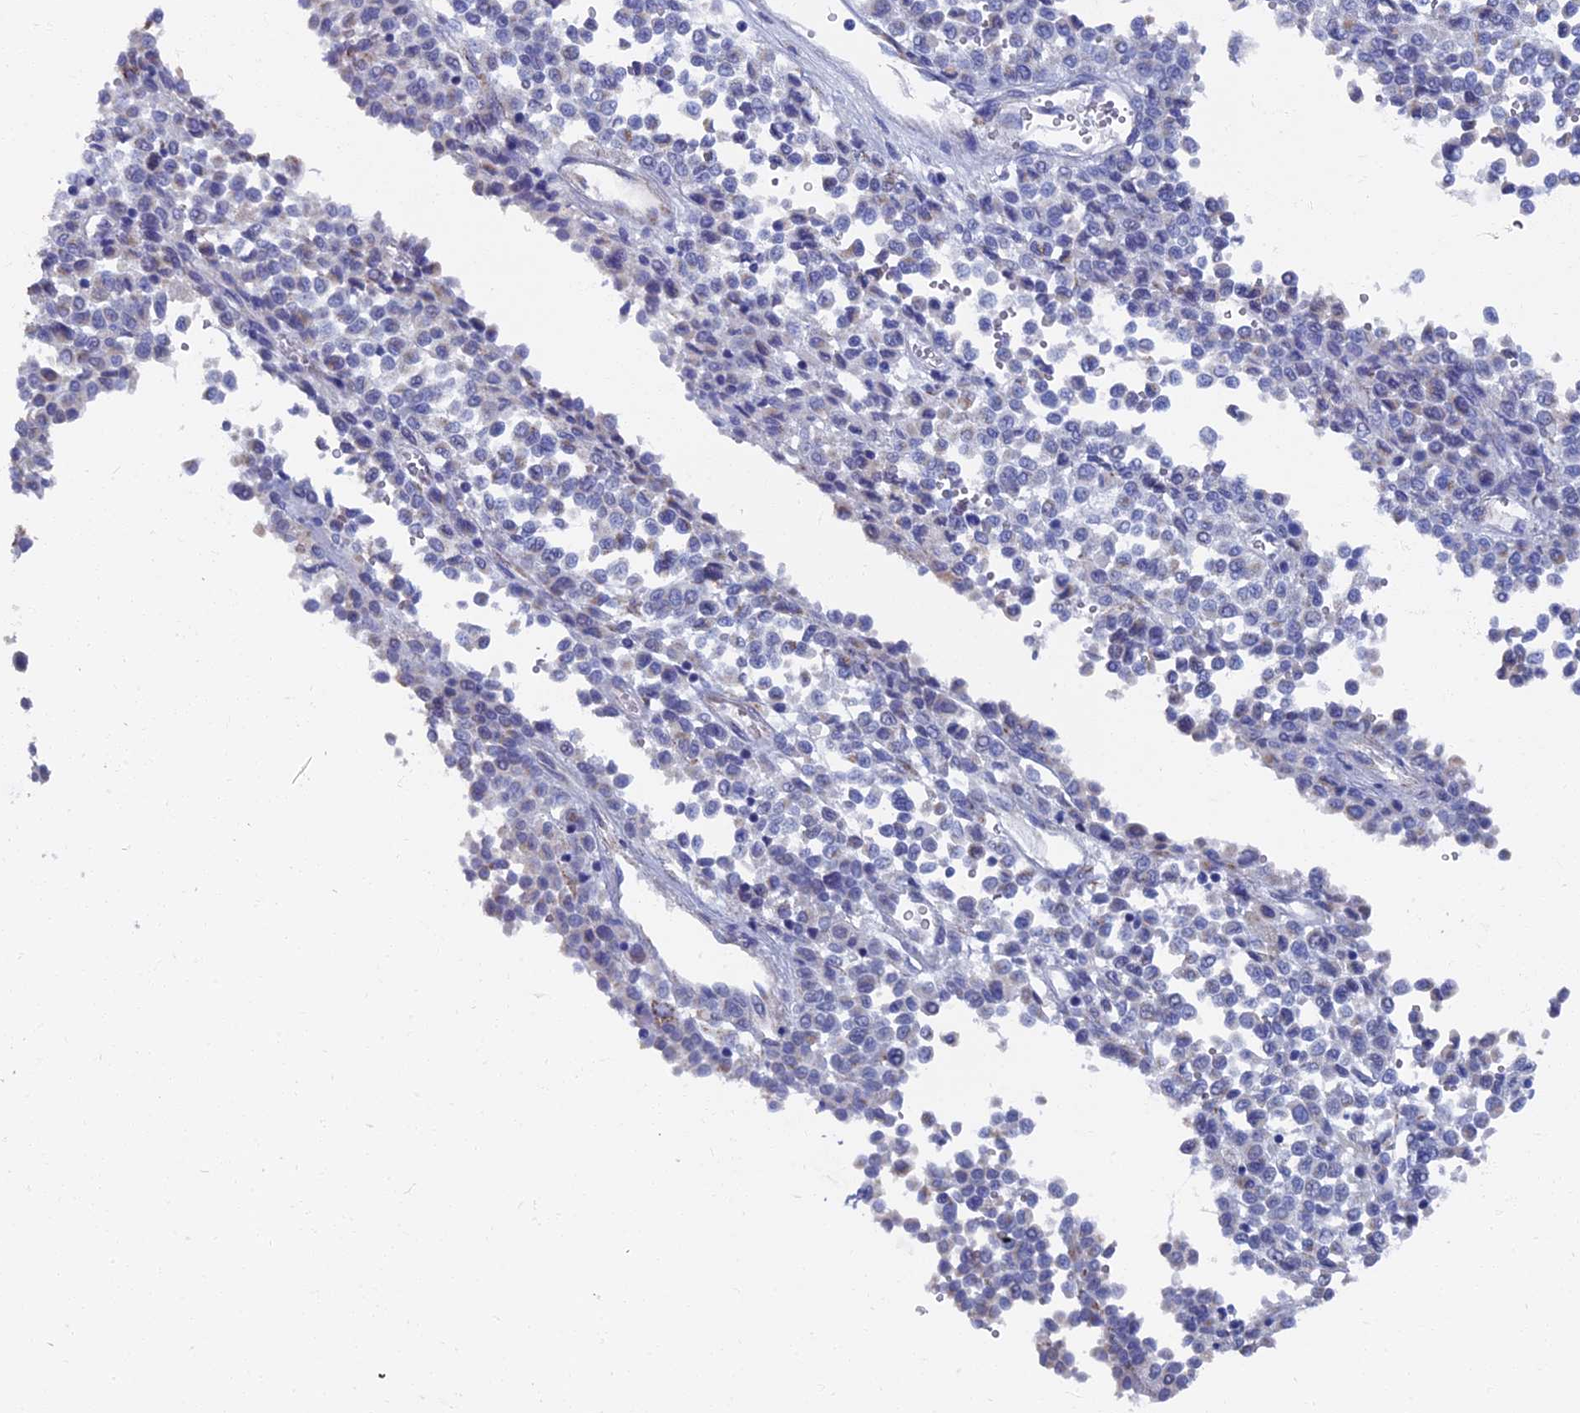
{"staining": {"intensity": "negative", "quantity": "none", "location": "none"}, "tissue": "melanoma", "cell_type": "Tumor cells", "image_type": "cancer", "snomed": [{"axis": "morphology", "description": "Malignant melanoma, Metastatic site"}, {"axis": "topography", "description": "Pancreas"}], "caption": "Tumor cells show no significant positivity in malignant melanoma (metastatic site).", "gene": "OAT", "patient": {"sex": "female", "age": 30}}